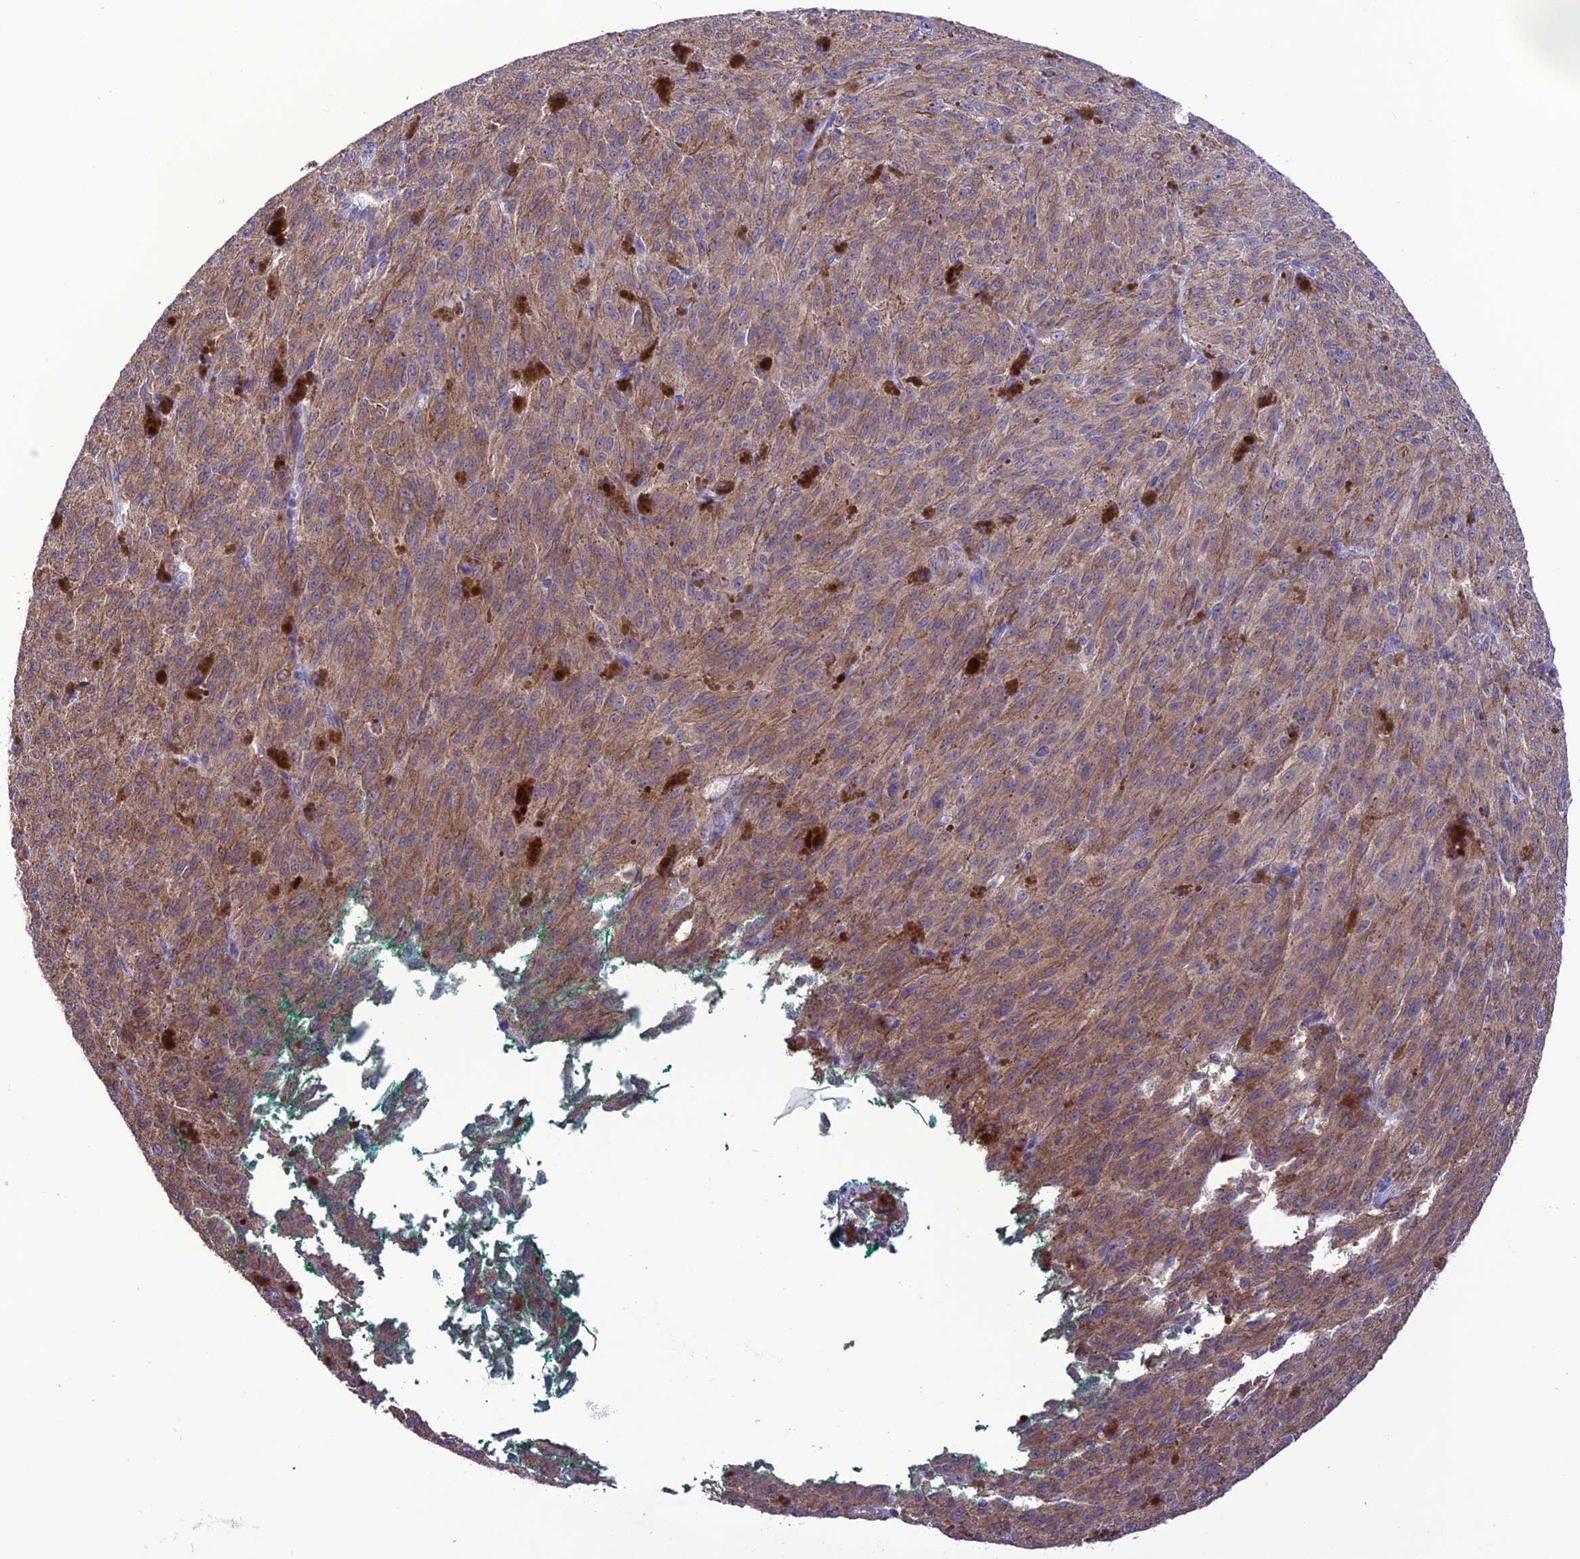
{"staining": {"intensity": "moderate", "quantity": ">75%", "location": "cytoplasmic/membranous"}, "tissue": "melanoma", "cell_type": "Tumor cells", "image_type": "cancer", "snomed": [{"axis": "morphology", "description": "Malignant melanoma, NOS"}, {"axis": "topography", "description": "Skin"}], "caption": "Immunohistochemistry (DAB) staining of melanoma exhibits moderate cytoplasmic/membranous protein positivity in about >75% of tumor cells.", "gene": "HOGA1", "patient": {"sex": "female", "age": 52}}